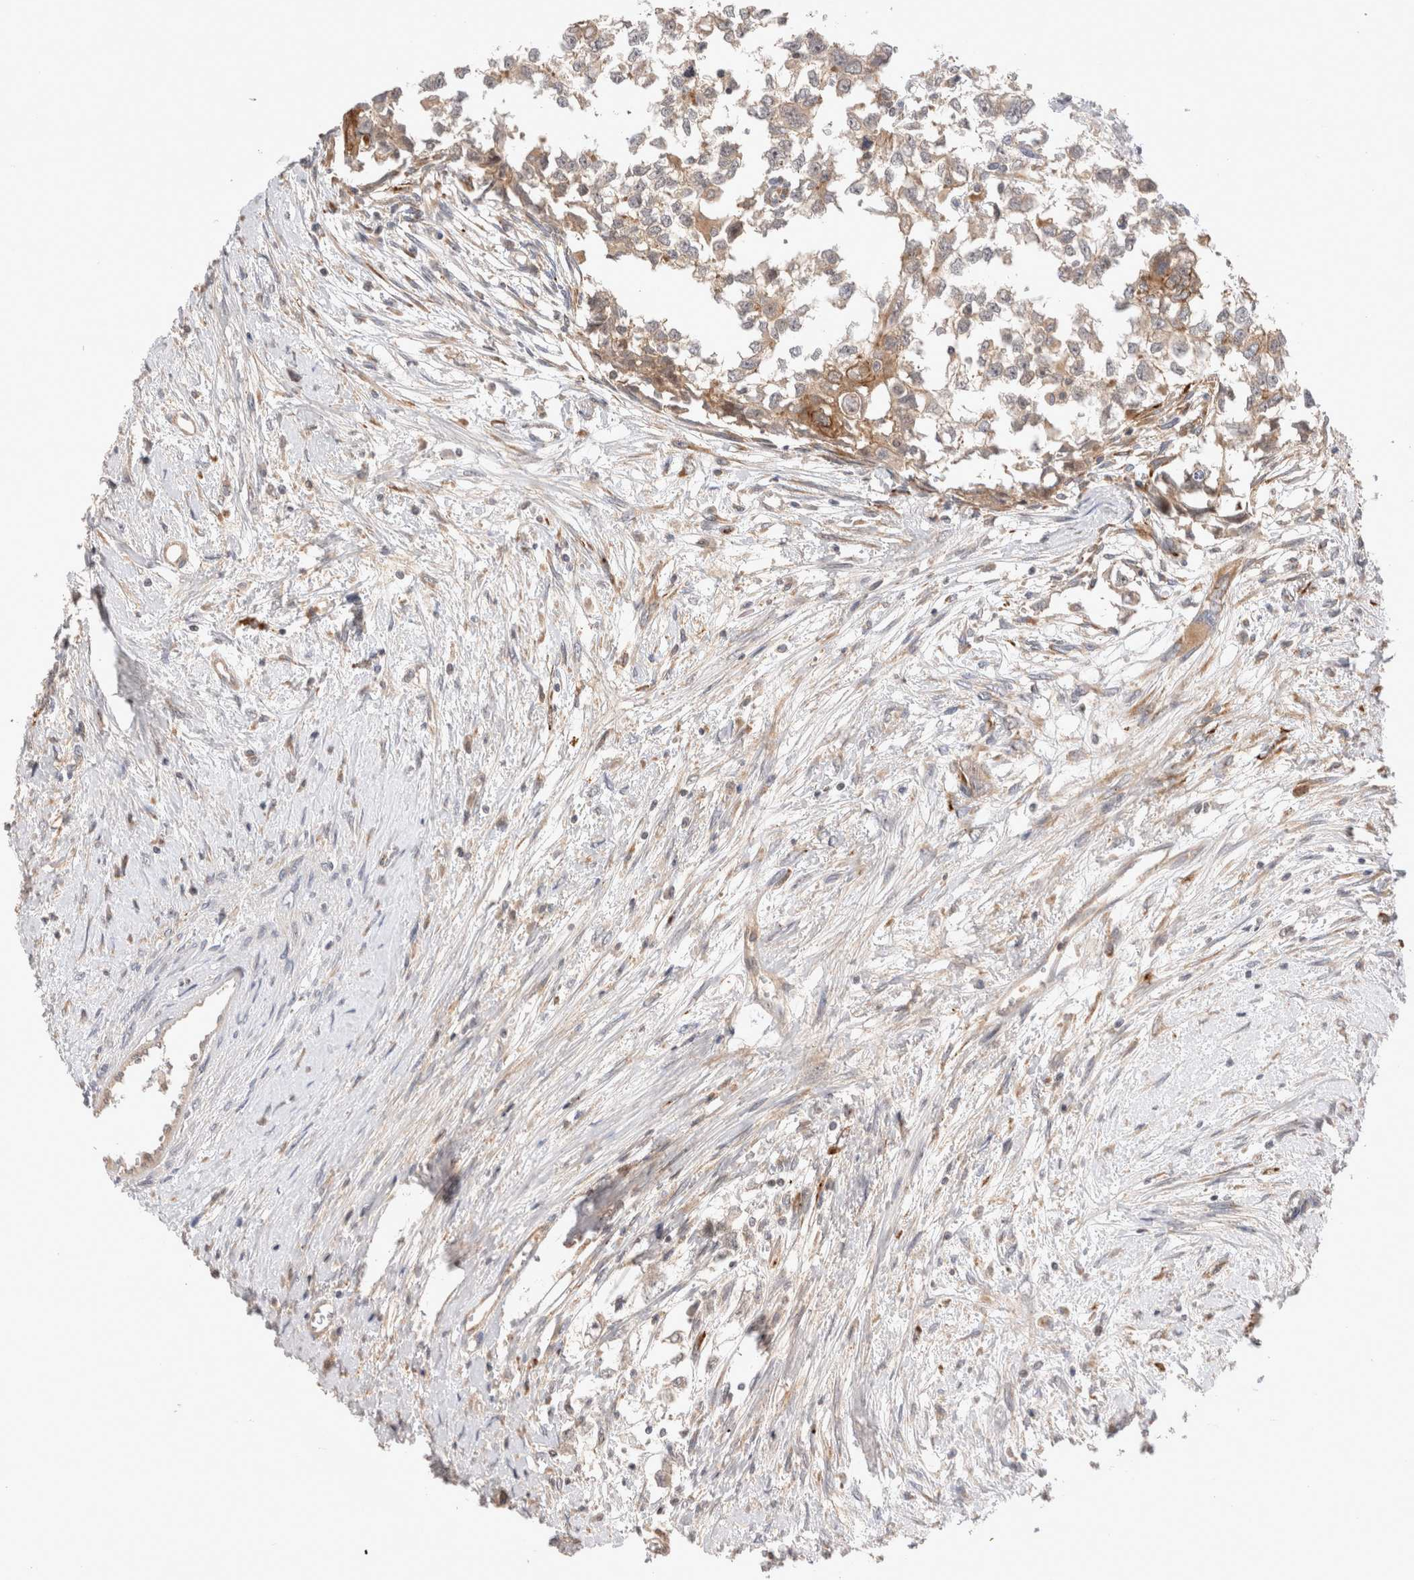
{"staining": {"intensity": "weak", "quantity": ">75%", "location": "cytoplasmic/membranous"}, "tissue": "testis cancer", "cell_type": "Tumor cells", "image_type": "cancer", "snomed": [{"axis": "morphology", "description": "Seminoma, NOS"}, {"axis": "morphology", "description": "Carcinoma, Embryonal, NOS"}, {"axis": "topography", "description": "Testis"}], "caption": "Immunohistochemistry (IHC) (DAB) staining of human testis cancer displays weak cytoplasmic/membranous protein staining in approximately >75% of tumor cells.", "gene": "VPS28", "patient": {"sex": "male", "age": 51}}